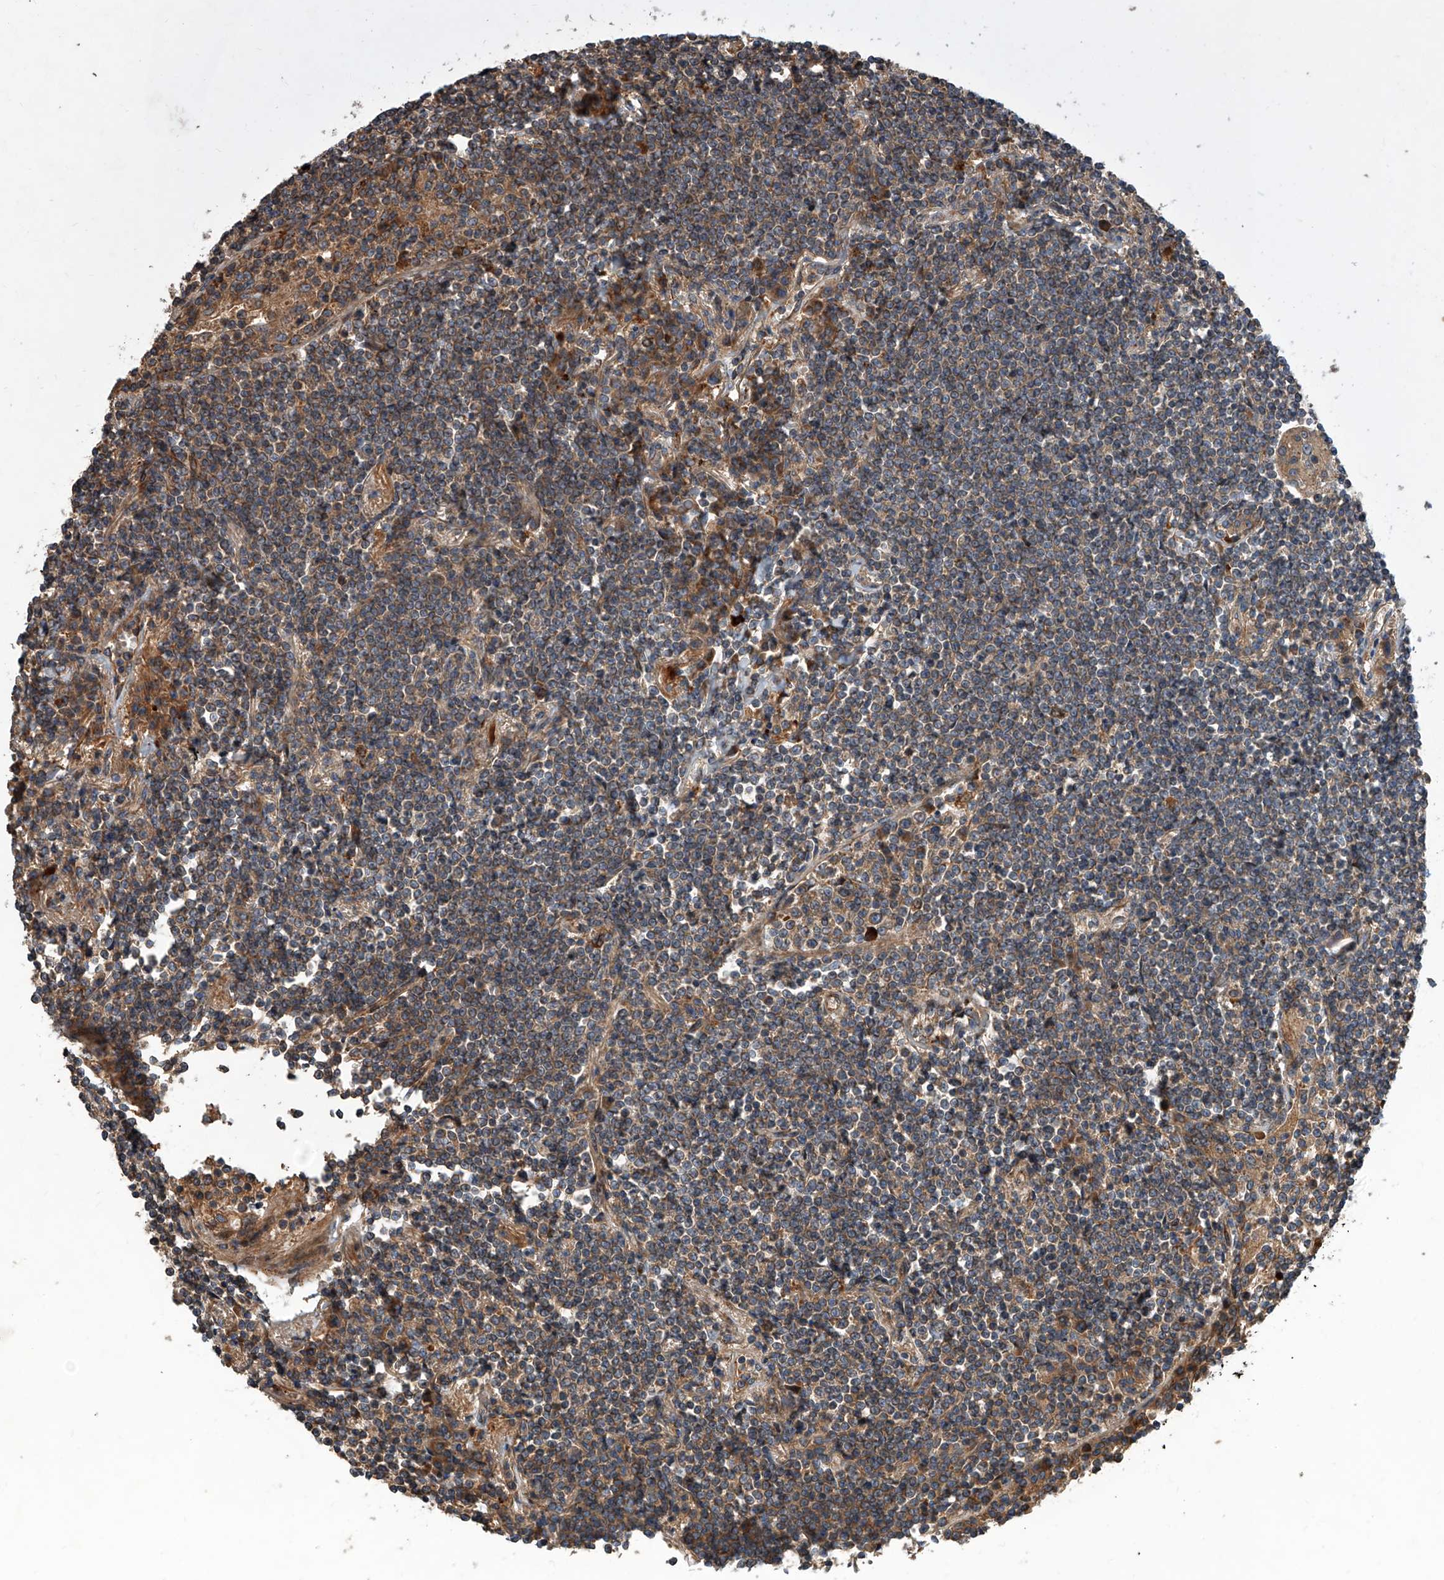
{"staining": {"intensity": "weak", "quantity": ">75%", "location": "cytoplasmic/membranous"}, "tissue": "lymphoma", "cell_type": "Tumor cells", "image_type": "cancer", "snomed": [{"axis": "morphology", "description": "Malignant lymphoma, non-Hodgkin's type, Low grade"}, {"axis": "topography", "description": "Lung"}], "caption": "Immunohistochemistry of low-grade malignant lymphoma, non-Hodgkin's type shows low levels of weak cytoplasmic/membranous staining in about >75% of tumor cells. The staining was performed using DAB (3,3'-diaminobenzidine) to visualize the protein expression in brown, while the nuclei were stained in blue with hematoxylin (Magnification: 20x).", "gene": "USP47", "patient": {"sex": "female", "age": 71}}